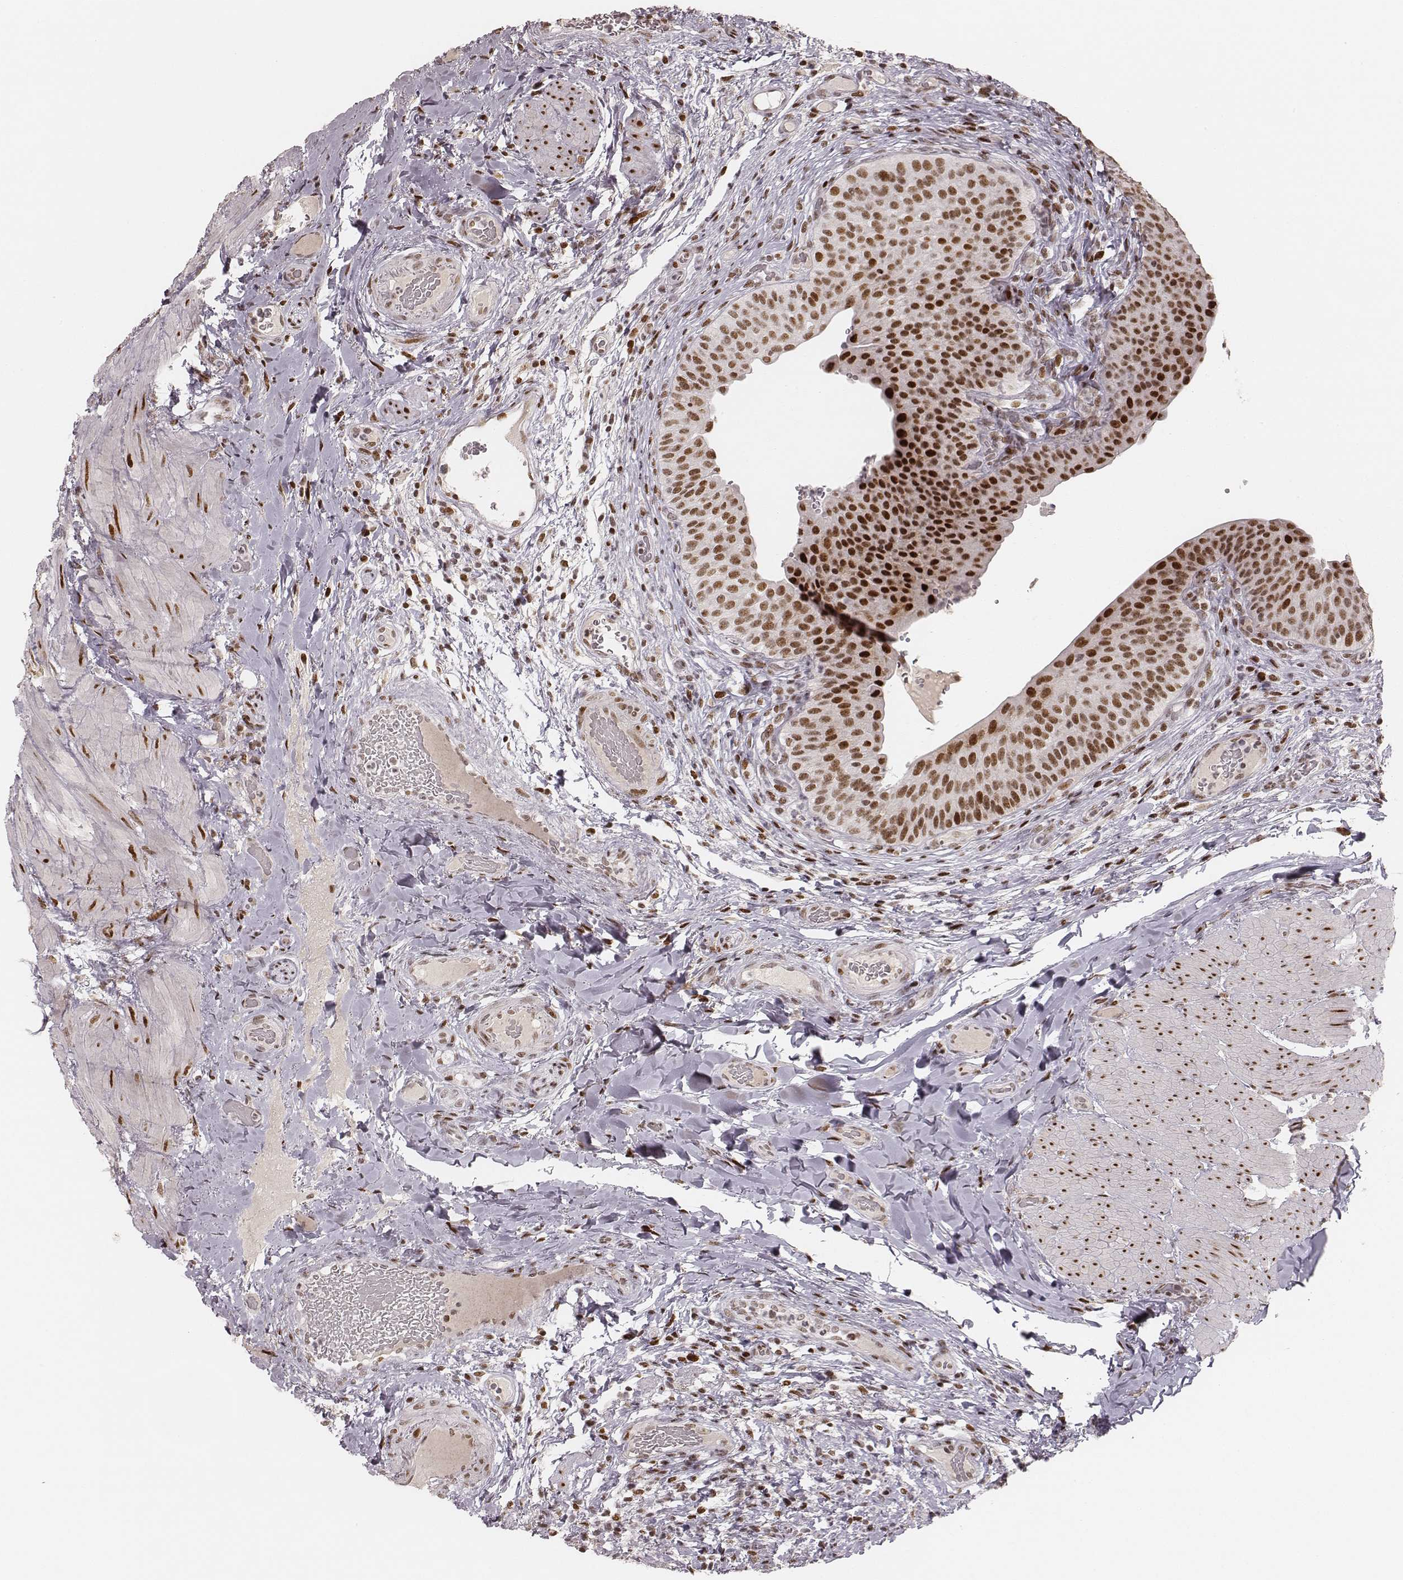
{"staining": {"intensity": "strong", "quantity": ">75%", "location": "nuclear"}, "tissue": "urinary bladder", "cell_type": "Urothelial cells", "image_type": "normal", "snomed": [{"axis": "morphology", "description": "Normal tissue, NOS"}, {"axis": "topography", "description": "Urinary bladder"}], "caption": "This photomicrograph demonstrates immunohistochemistry (IHC) staining of normal urinary bladder, with high strong nuclear expression in about >75% of urothelial cells.", "gene": "HNRNPC", "patient": {"sex": "male", "age": 66}}